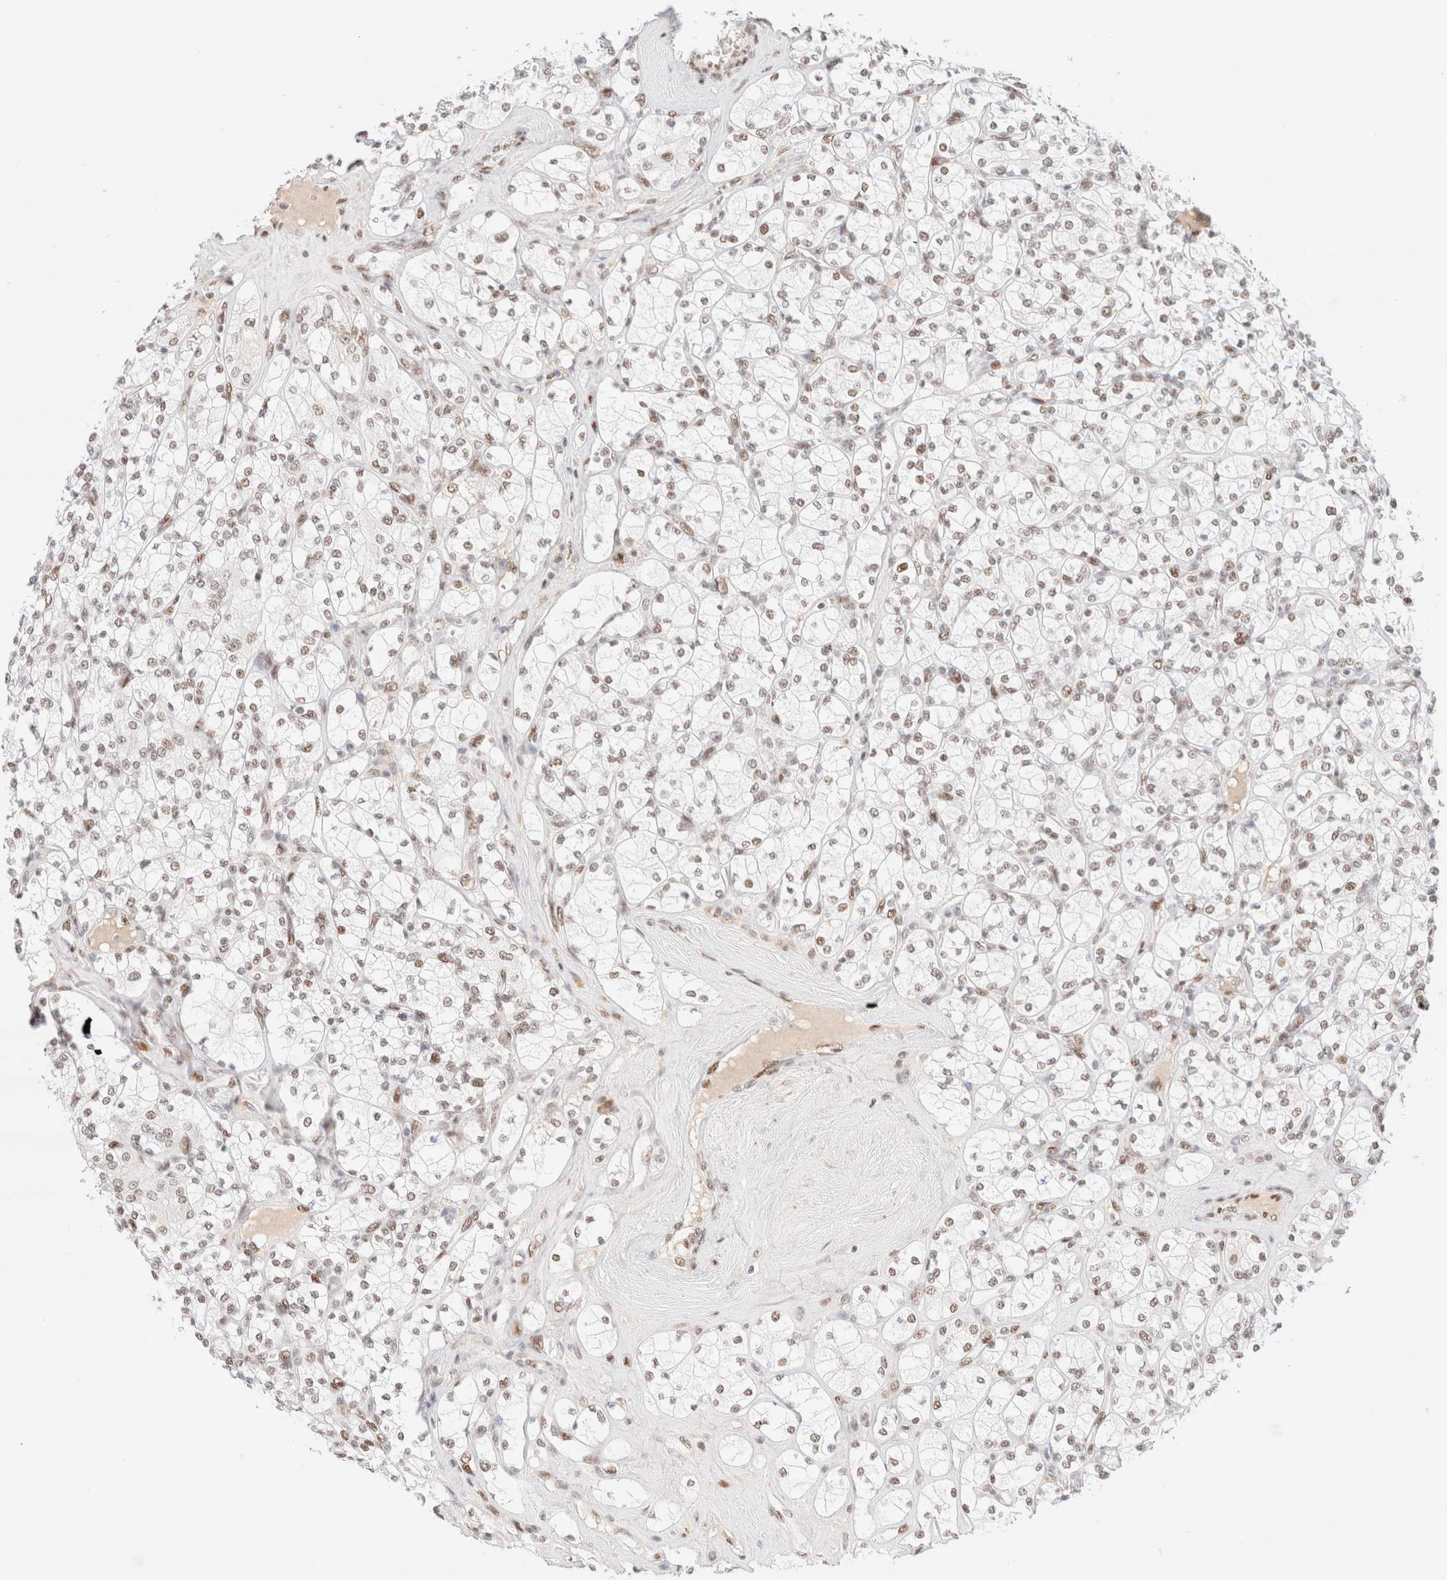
{"staining": {"intensity": "weak", "quantity": "25%-75%", "location": "nuclear"}, "tissue": "renal cancer", "cell_type": "Tumor cells", "image_type": "cancer", "snomed": [{"axis": "morphology", "description": "Adenocarcinoma, NOS"}, {"axis": "topography", "description": "Kidney"}], "caption": "A high-resolution micrograph shows IHC staining of adenocarcinoma (renal), which shows weak nuclear positivity in approximately 25%-75% of tumor cells.", "gene": "CIC", "patient": {"sex": "male", "age": 77}}